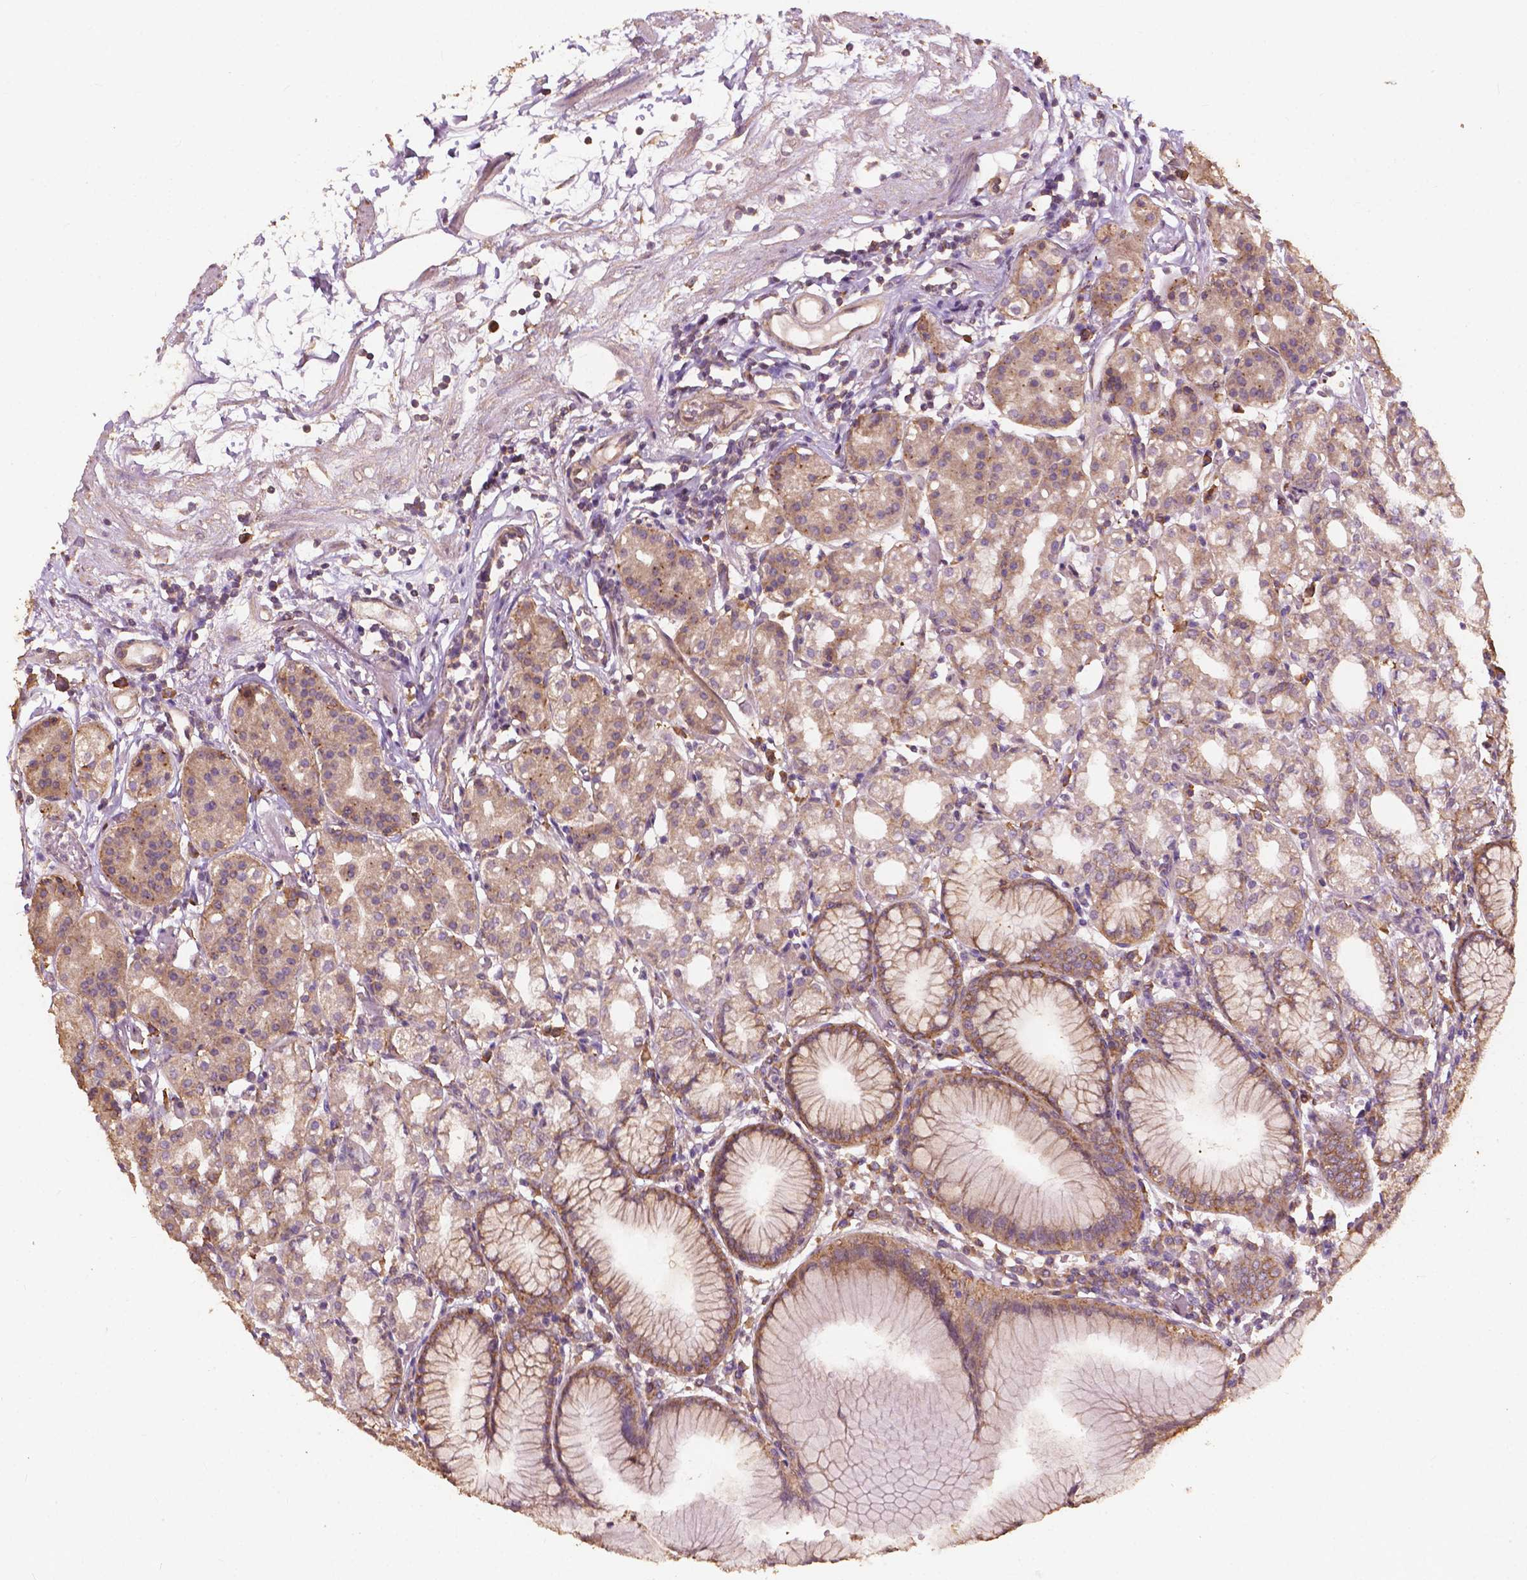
{"staining": {"intensity": "moderate", "quantity": ">75%", "location": "cytoplasmic/membranous"}, "tissue": "stomach", "cell_type": "Glandular cells", "image_type": "normal", "snomed": [{"axis": "morphology", "description": "Normal tissue, NOS"}, {"axis": "topography", "description": "Skeletal muscle"}, {"axis": "topography", "description": "Stomach"}], "caption": "Immunohistochemistry (IHC) histopathology image of unremarkable stomach stained for a protein (brown), which exhibits medium levels of moderate cytoplasmic/membranous positivity in about >75% of glandular cells.", "gene": "G3BP1", "patient": {"sex": "female", "age": 57}}